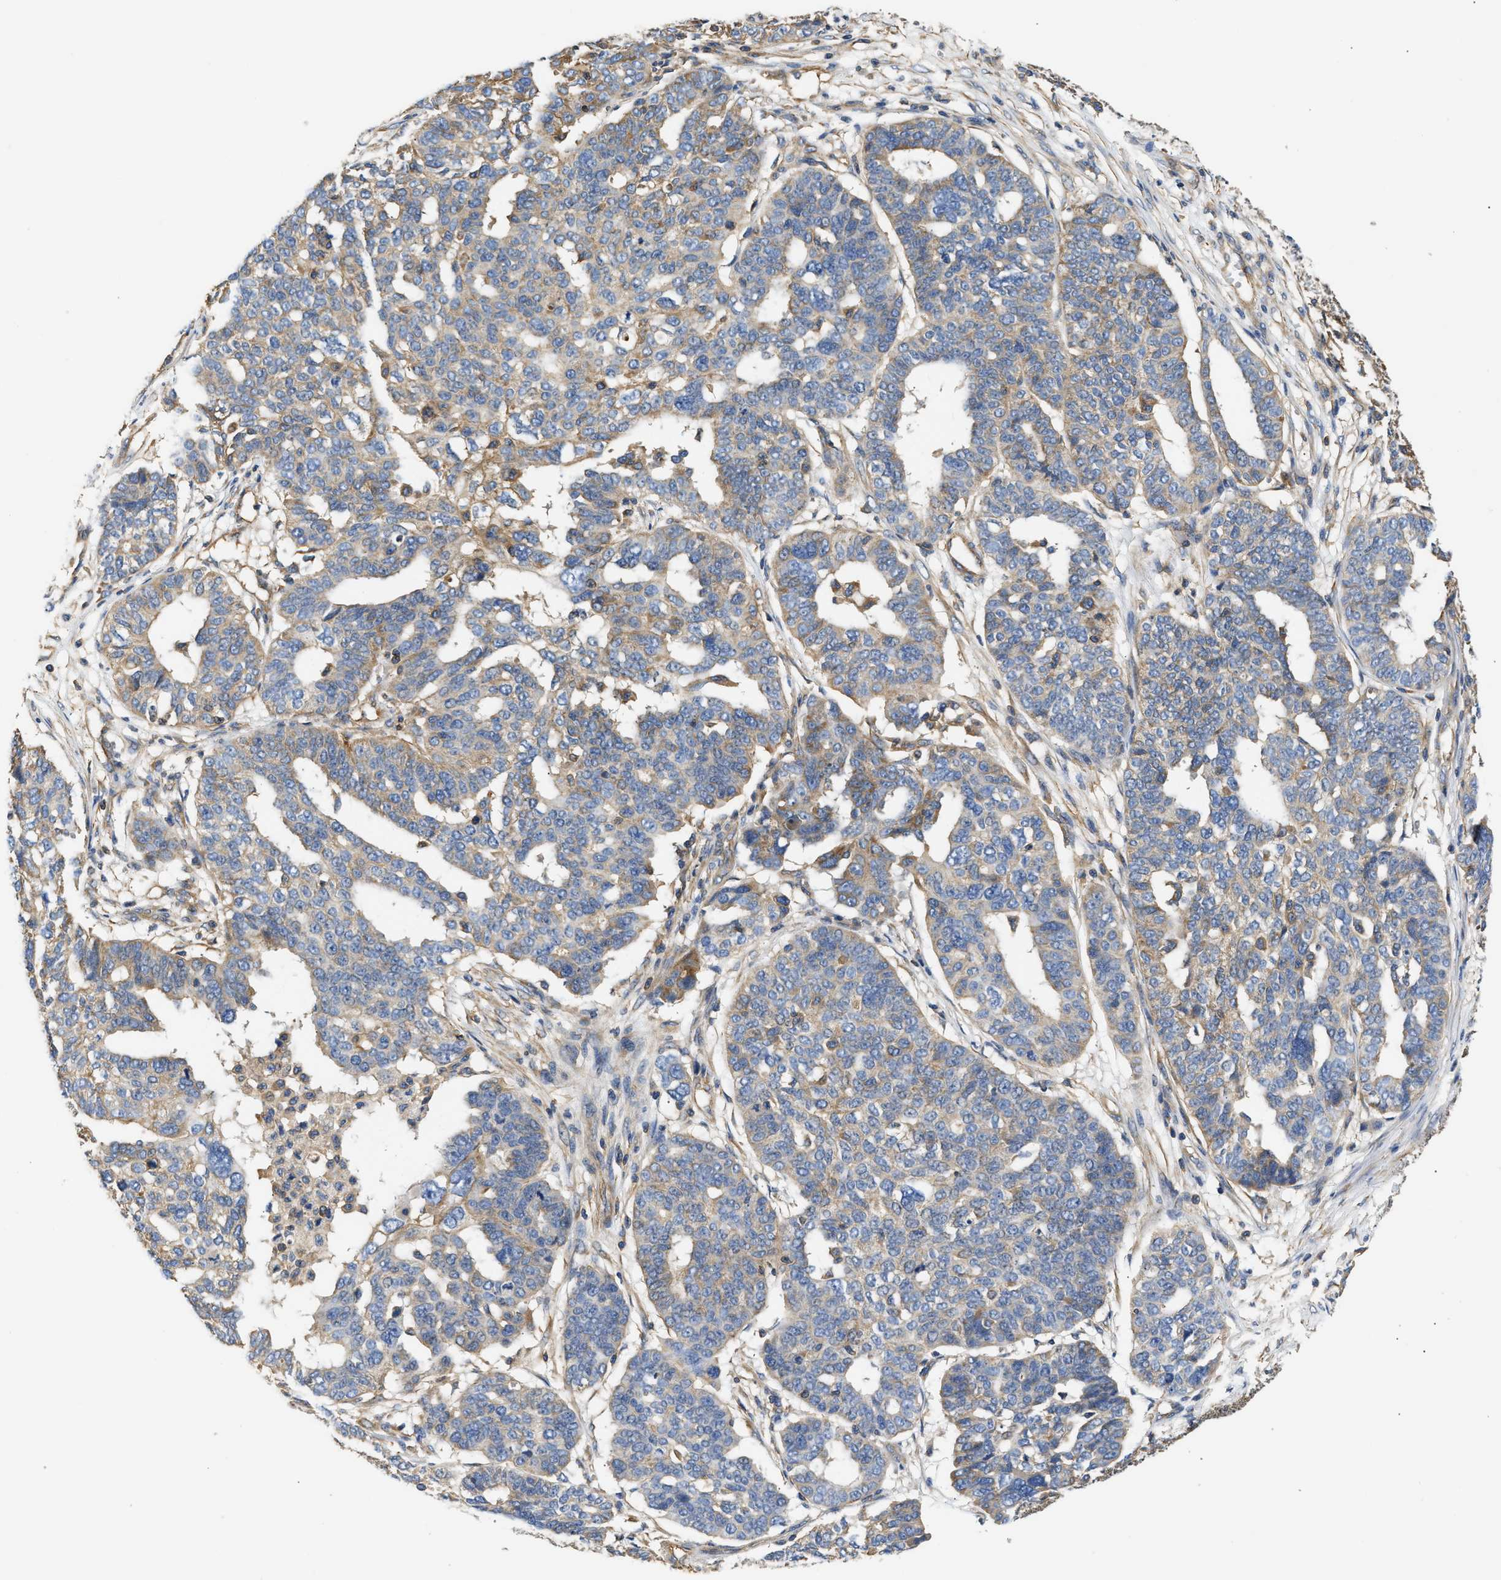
{"staining": {"intensity": "weak", "quantity": "25%-75%", "location": "cytoplasmic/membranous"}, "tissue": "ovarian cancer", "cell_type": "Tumor cells", "image_type": "cancer", "snomed": [{"axis": "morphology", "description": "Cystadenocarcinoma, serous, NOS"}, {"axis": "topography", "description": "Ovary"}], "caption": "Serous cystadenocarcinoma (ovarian) was stained to show a protein in brown. There is low levels of weak cytoplasmic/membranous expression in about 25%-75% of tumor cells. (Brightfield microscopy of DAB IHC at high magnification).", "gene": "SAMD9L", "patient": {"sex": "female", "age": 59}}